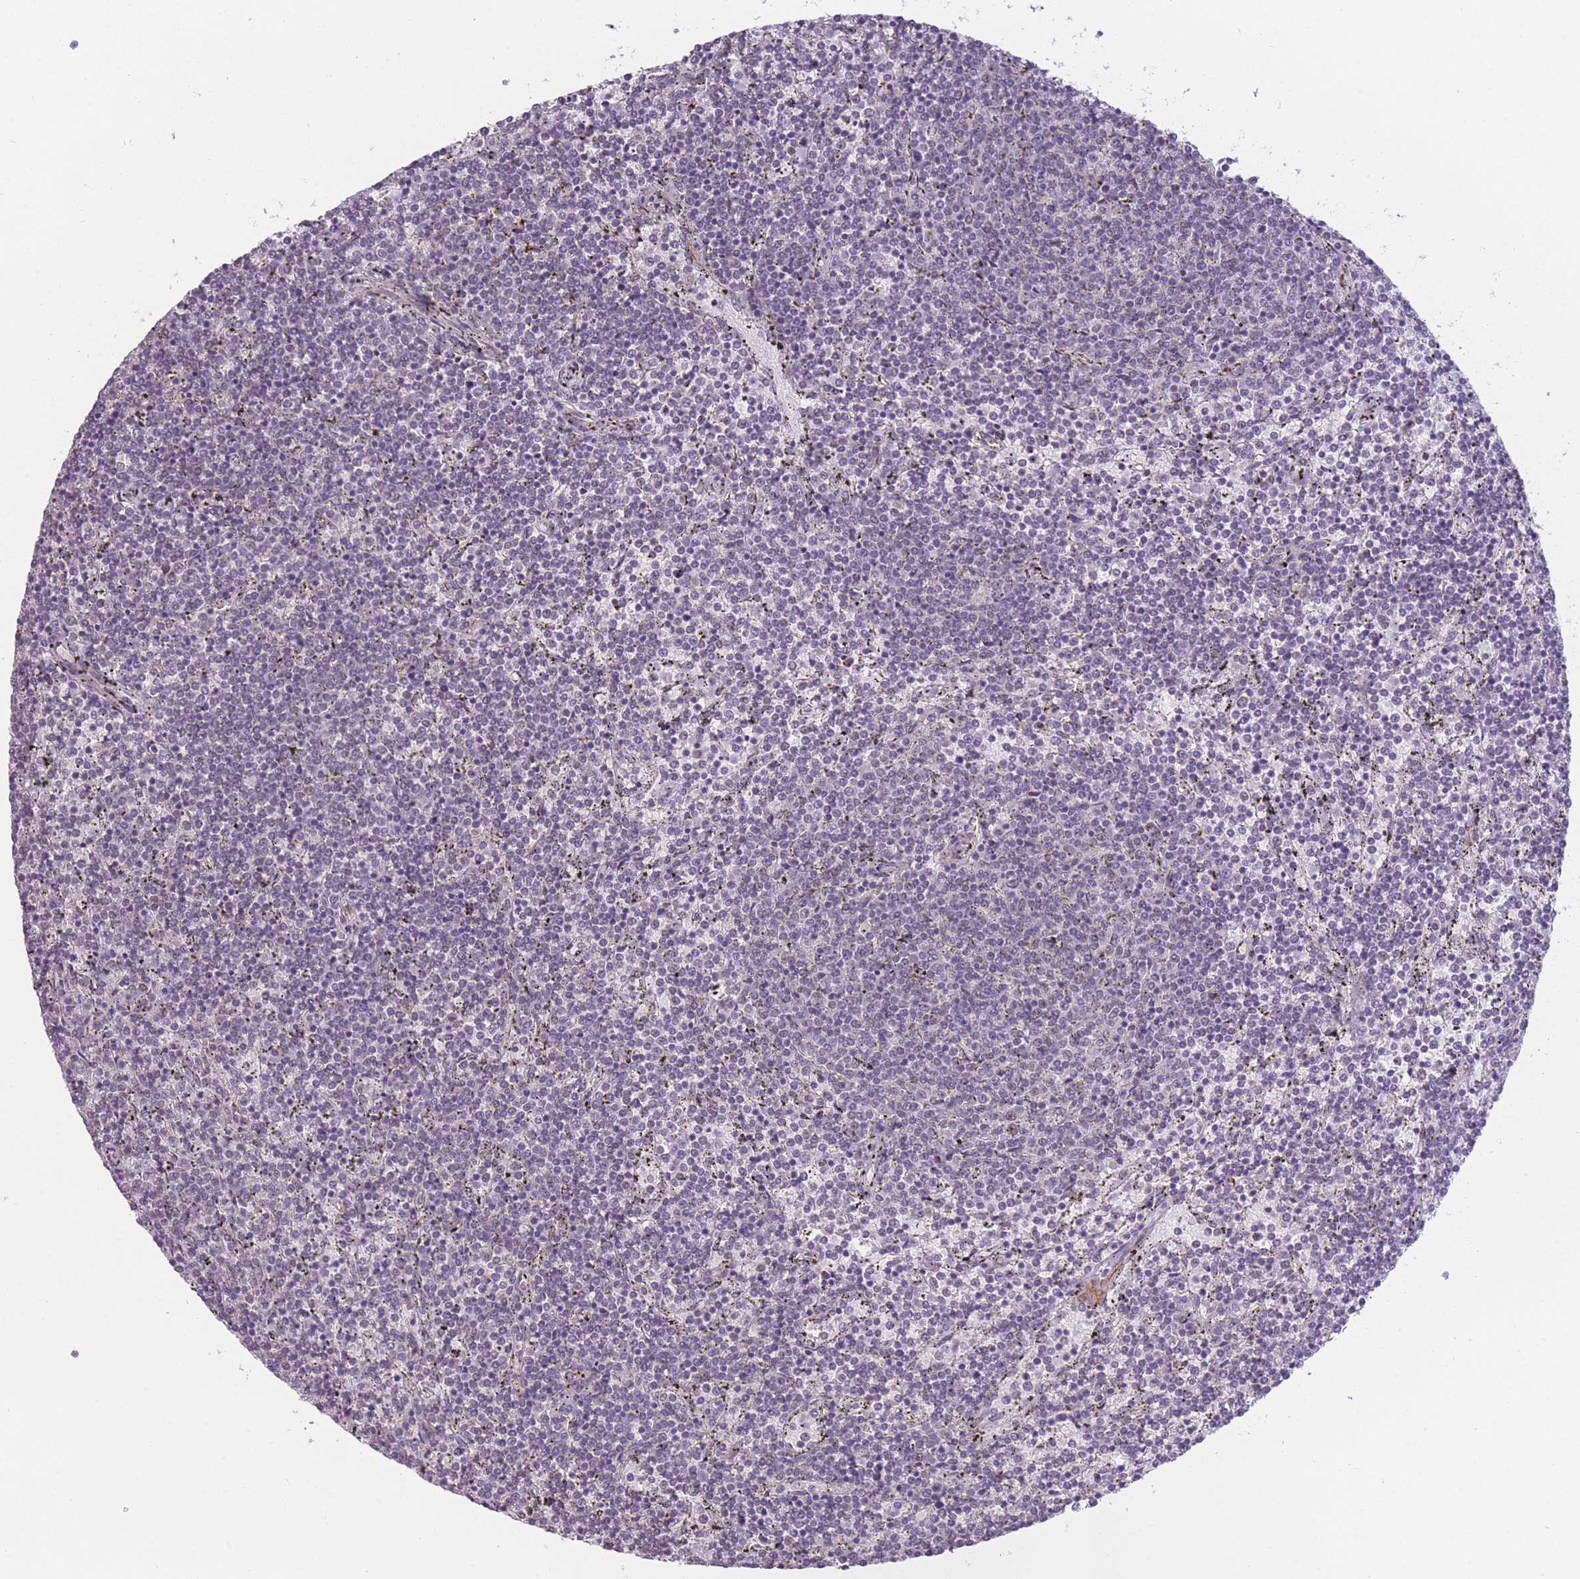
{"staining": {"intensity": "negative", "quantity": "none", "location": "none"}, "tissue": "lymphoma", "cell_type": "Tumor cells", "image_type": "cancer", "snomed": [{"axis": "morphology", "description": "Malignant lymphoma, non-Hodgkin's type, Low grade"}, {"axis": "topography", "description": "Spleen"}], "caption": "Lymphoma was stained to show a protein in brown. There is no significant positivity in tumor cells.", "gene": "SIN3B", "patient": {"sex": "female", "age": 50}}